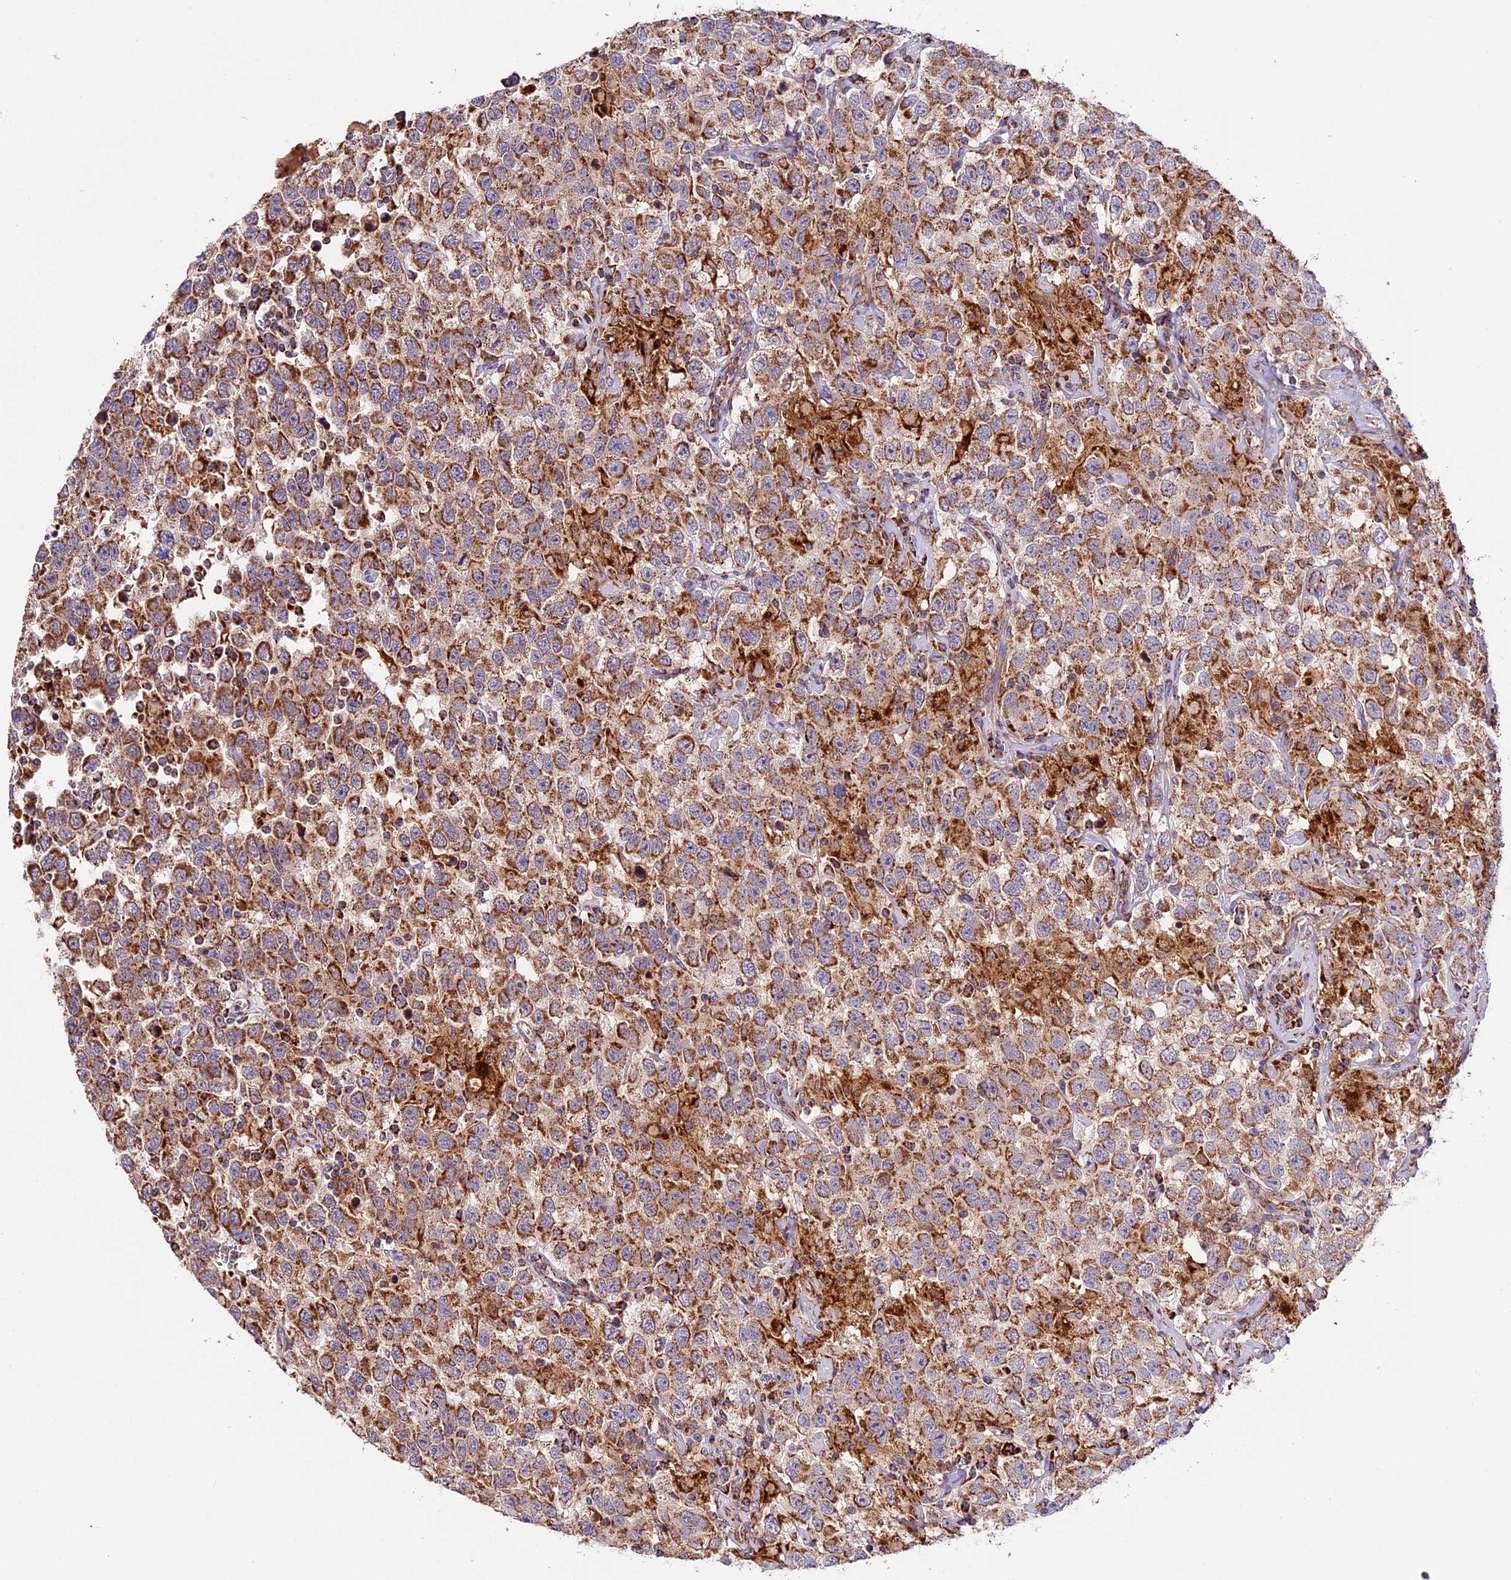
{"staining": {"intensity": "moderate", "quantity": ">75%", "location": "cytoplasmic/membranous"}, "tissue": "testis cancer", "cell_type": "Tumor cells", "image_type": "cancer", "snomed": [{"axis": "morphology", "description": "Seminoma, NOS"}, {"axis": "topography", "description": "Testis"}], "caption": "This is an image of immunohistochemistry (IHC) staining of seminoma (testis), which shows moderate positivity in the cytoplasmic/membranous of tumor cells.", "gene": "NDUFA8", "patient": {"sex": "male", "age": 41}}